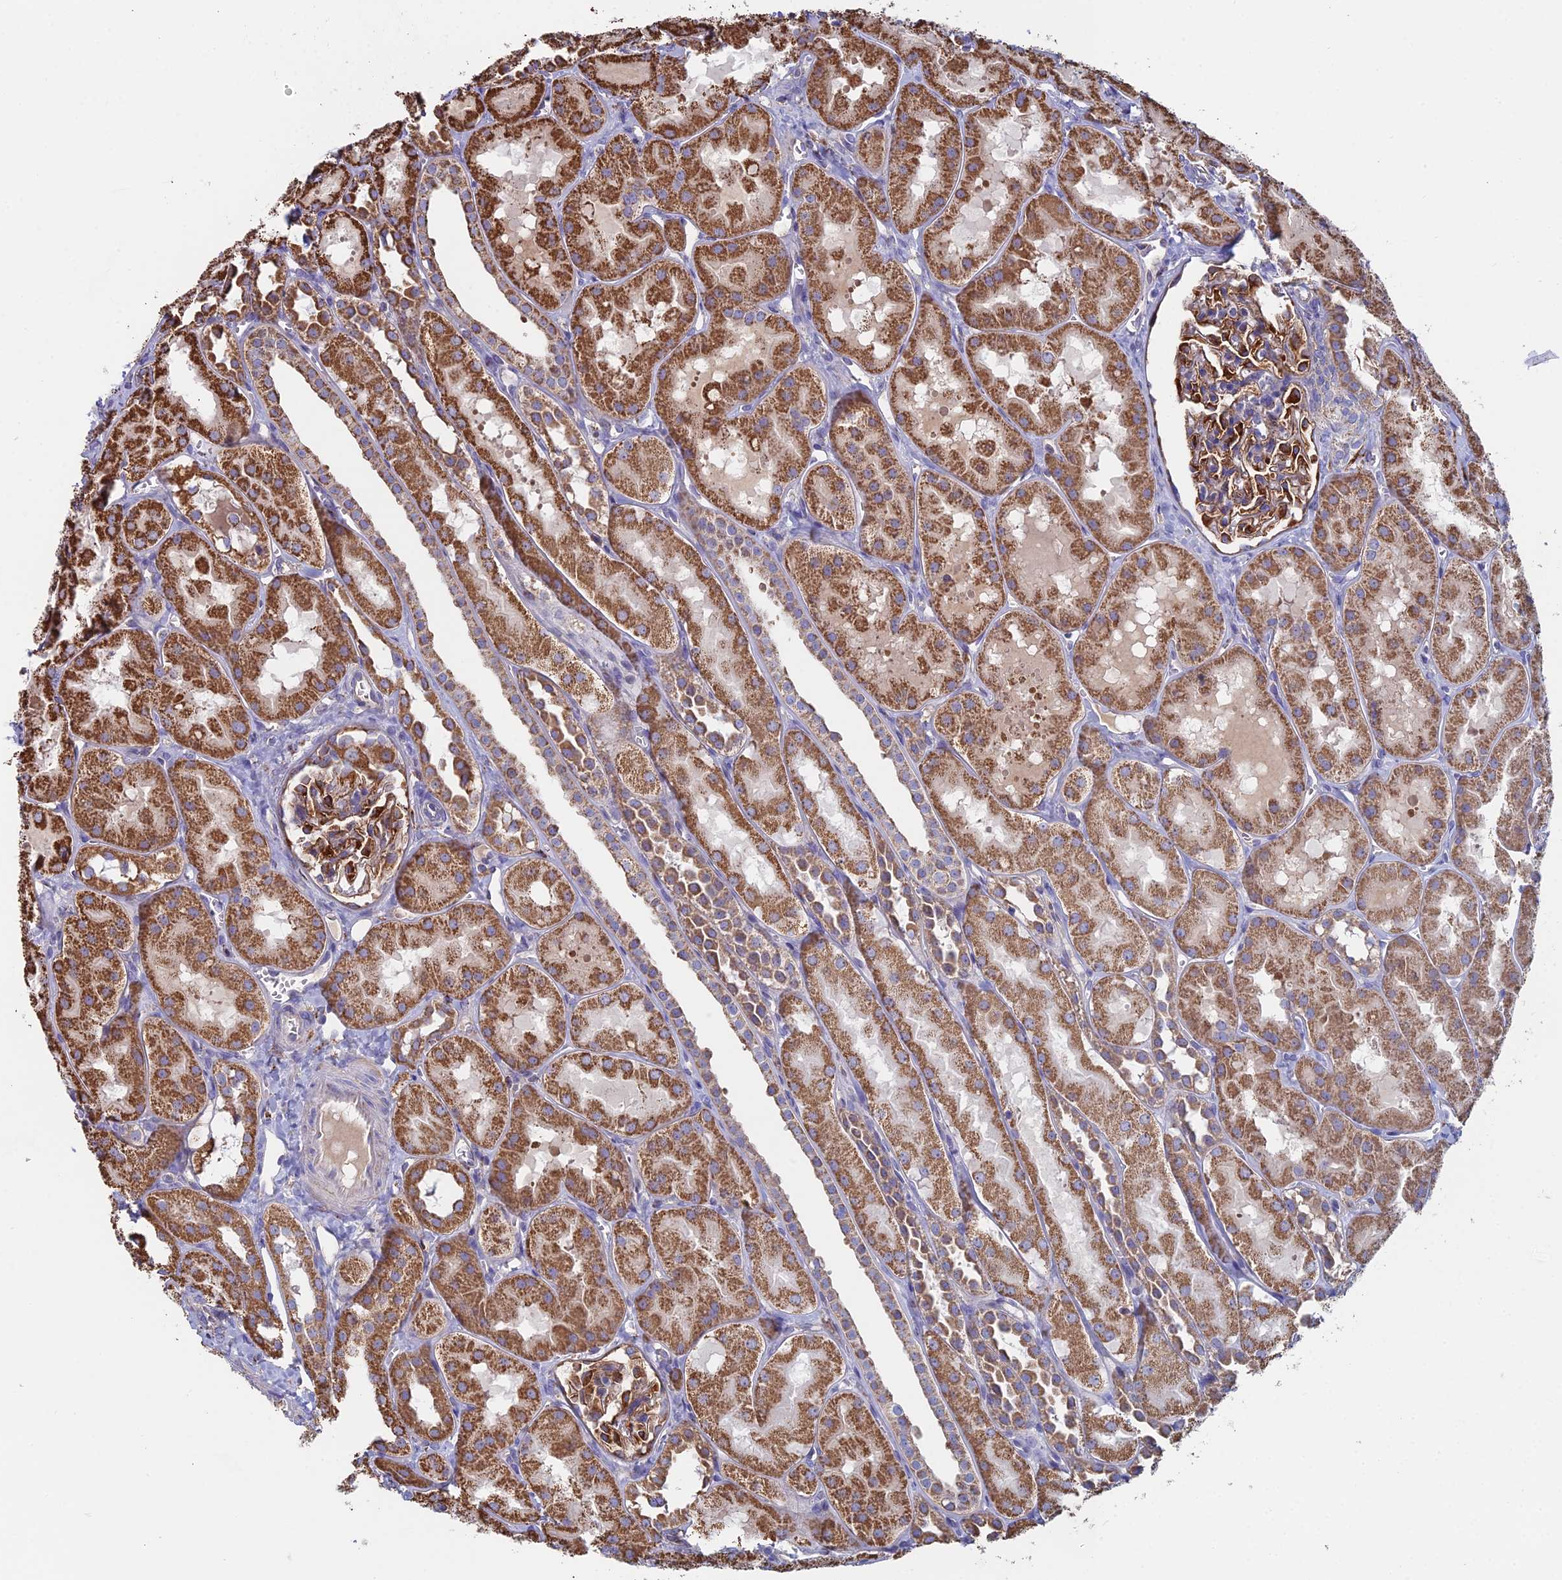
{"staining": {"intensity": "strong", "quantity": "<25%", "location": "cytoplasmic/membranous"}, "tissue": "kidney", "cell_type": "Cells in glomeruli", "image_type": "normal", "snomed": [{"axis": "morphology", "description": "Normal tissue, NOS"}, {"axis": "topography", "description": "Kidney"}, {"axis": "topography", "description": "Urinary bladder"}], "caption": "Immunohistochemistry micrograph of unremarkable human kidney stained for a protein (brown), which displays medium levels of strong cytoplasmic/membranous expression in about <25% of cells in glomeruli.", "gene": "SPOCK2", "patient": {"sex": "male", "age": 16}}